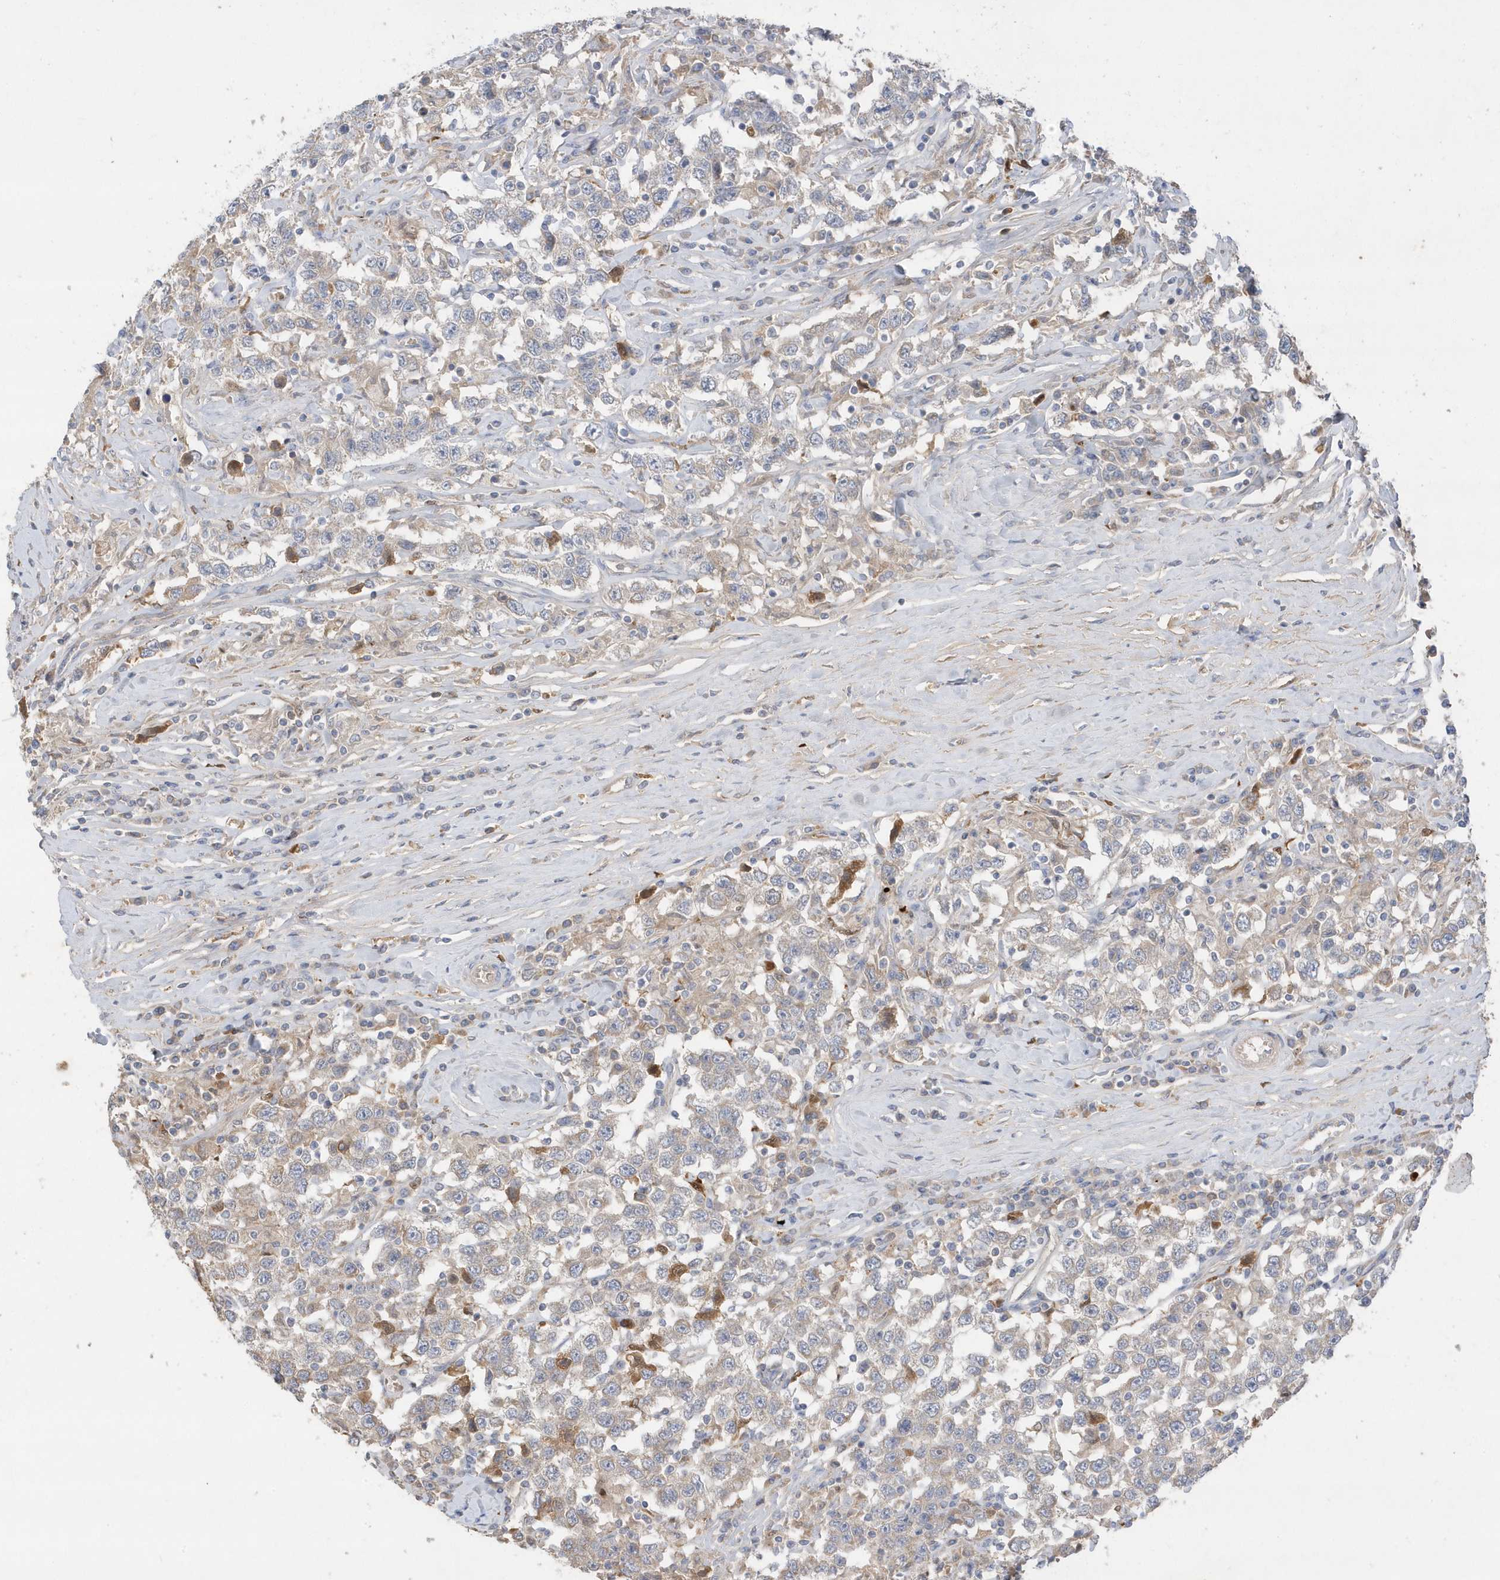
{"staining": {"intensity": "negative", "quantity": "none", "location": "none"}, "tissue": "testis cancer", "cell_type": "Tumor cells", "image_type": "cancer", "snomed": [{"axis": "morphology", "description": "Seminoma, NOS"}, {"axis": "topography", "description": "Testis"}], "caption": "Immunohistochemistry (IHC) of testis seminoma displays no positivity in tumor cells.", "gene": "DPP9", "patient": {"sex": "male", "age": 41}}